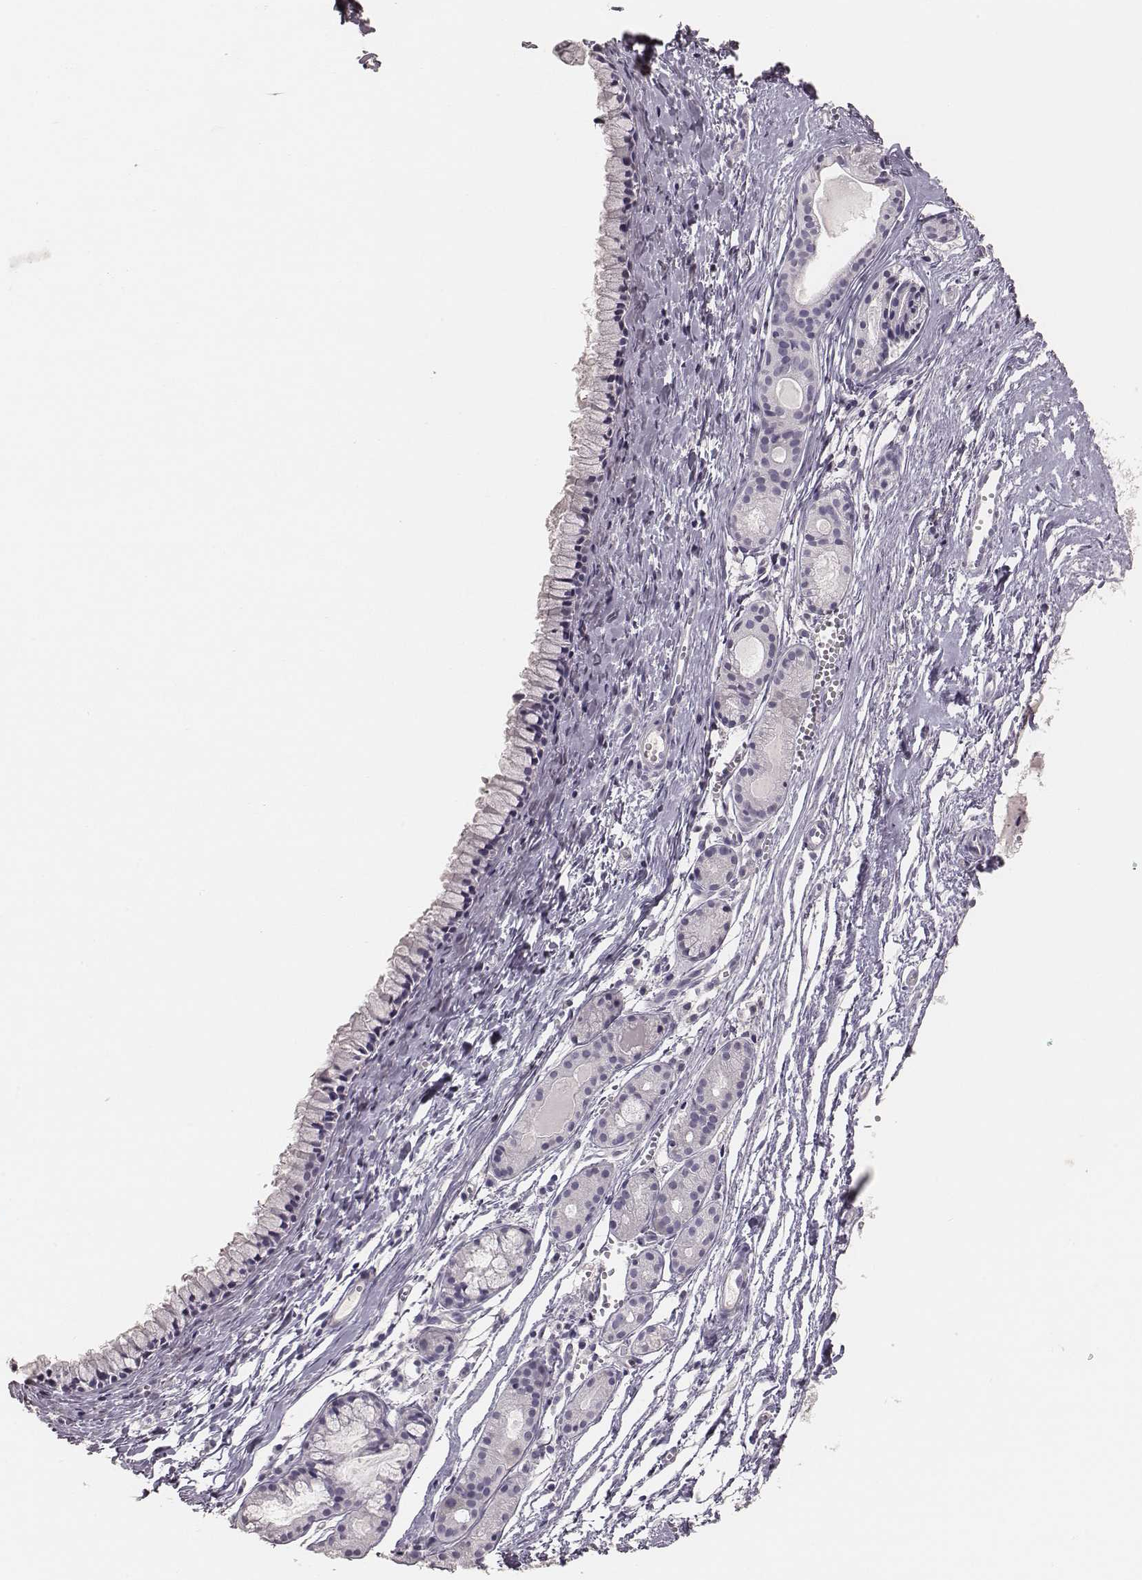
{"staining": {"intensity": "negative", "quantity": "none", "location": "none"}, "tissue": "nasopharynx", "cell_type": "Respiratory epithelial cells", "image_type": "normal", "snomed": [{"axis": "morphology", "description": "Normal tissue, NOS"}, {"axis": "topography", "description": "Nasopharynx"}], "caption": "A histopathology image of human nasopharynx is negative for staining in respiratory epithelial cells. (Brightfield microscopy of DAB (3,3'-diaminobenzidine) immunohistochemistry at high magnification).", "gene": "MYH6", "patient": {"sex": "male", "age": 83}}